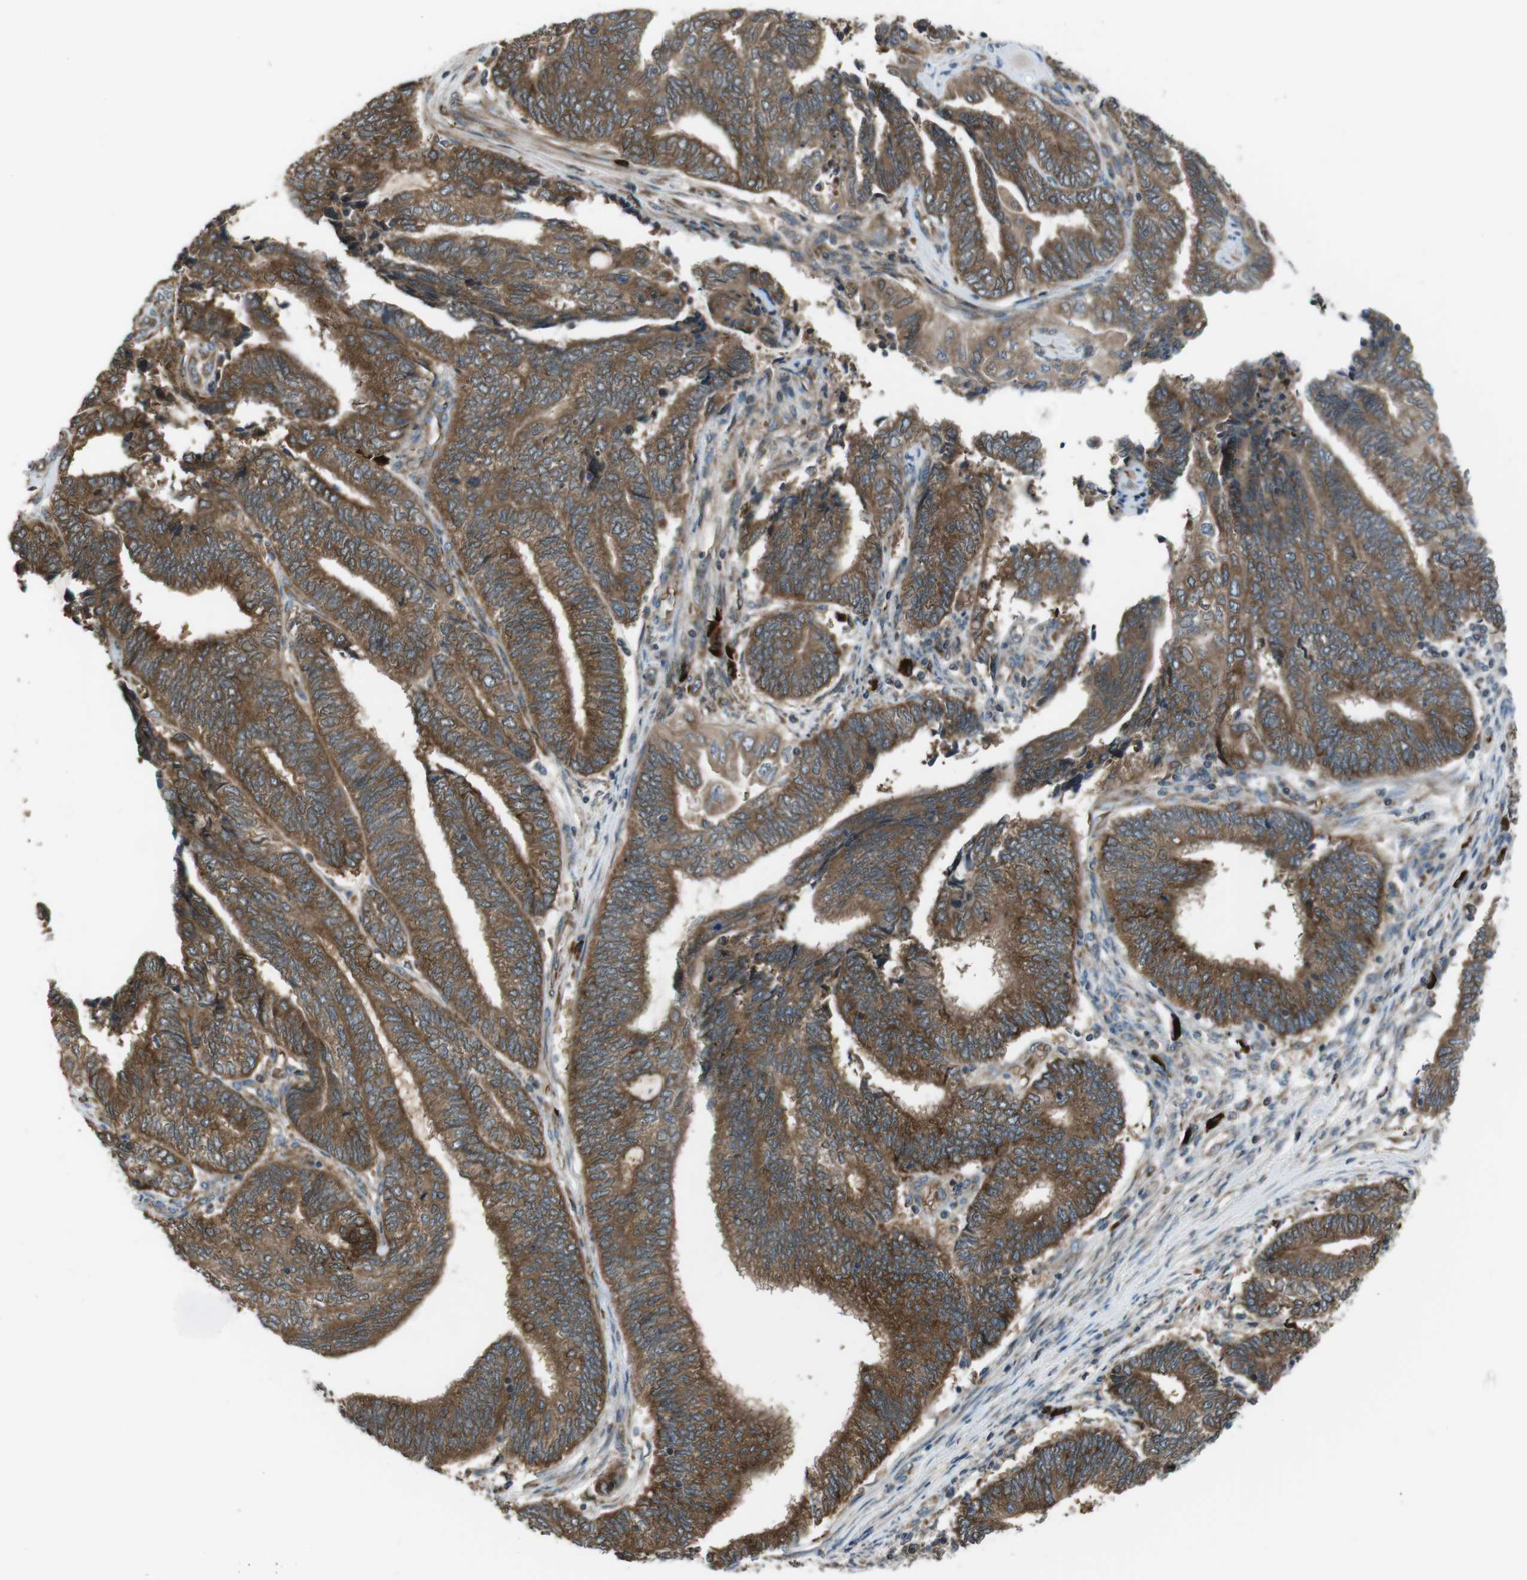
{"staining": {"intensity": "strong", "quantity": ">75%", "location": "cytoplasmic/membranous"}, "tissue": "endometrial cancer", "cell_type": "Tumor cells", "image_type": "cancer", "snomed": [{"axis": "morphology", "description": "Adenocarcinoma, NOS"}, {"axis": "topography", "description": "Uterus"}, {"axis": "topography", "description": "Endometrium"}], "caption": "A high amount of strong cytoplasmic/membranous staining is present in about >75% of tumor cells in endometrial cancer (adenocarcinoma) tissue.", "gene": "SSR3", "patient": {"sex": "female", "age": 70}}